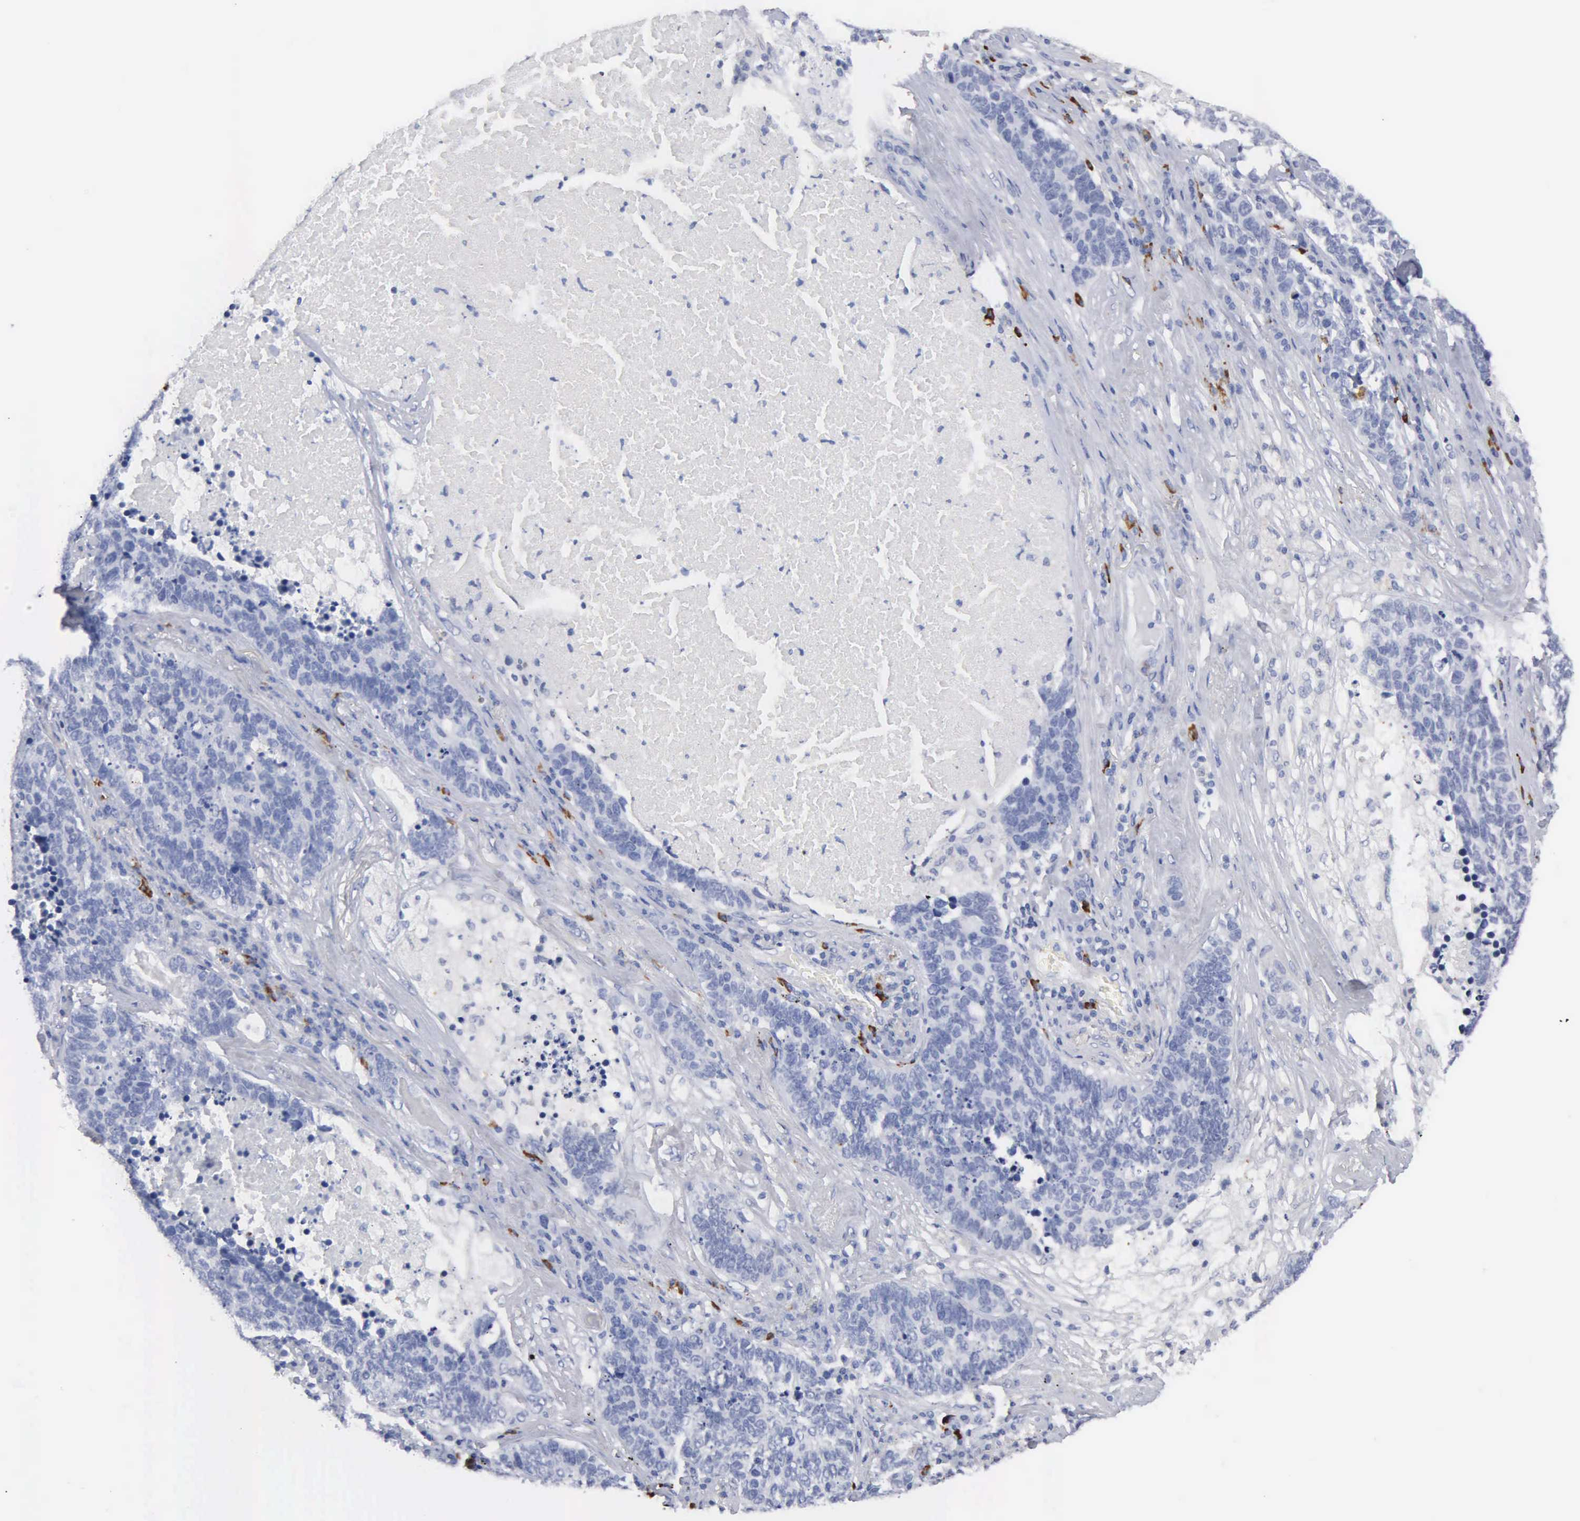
{"staining": {"intensity": "negative", "quantity": "none", "location": "none"}, "tissue": "lung cancer", "cell_type": "Tumor cells", "image_type": "cancer", "snomed": [{"axis": "morphology", "description": "Neoplasm, malignant, NOS"}, {"axis": "topography", "description": "Lung"}], "caption": "There is no significant positivity in tumor cells of lung neoplasm (malignant). (DAB immunohistochemistry, high magnification).", "gene": "ASPHD2", "patient": {"sex": "female", "age": 75}}